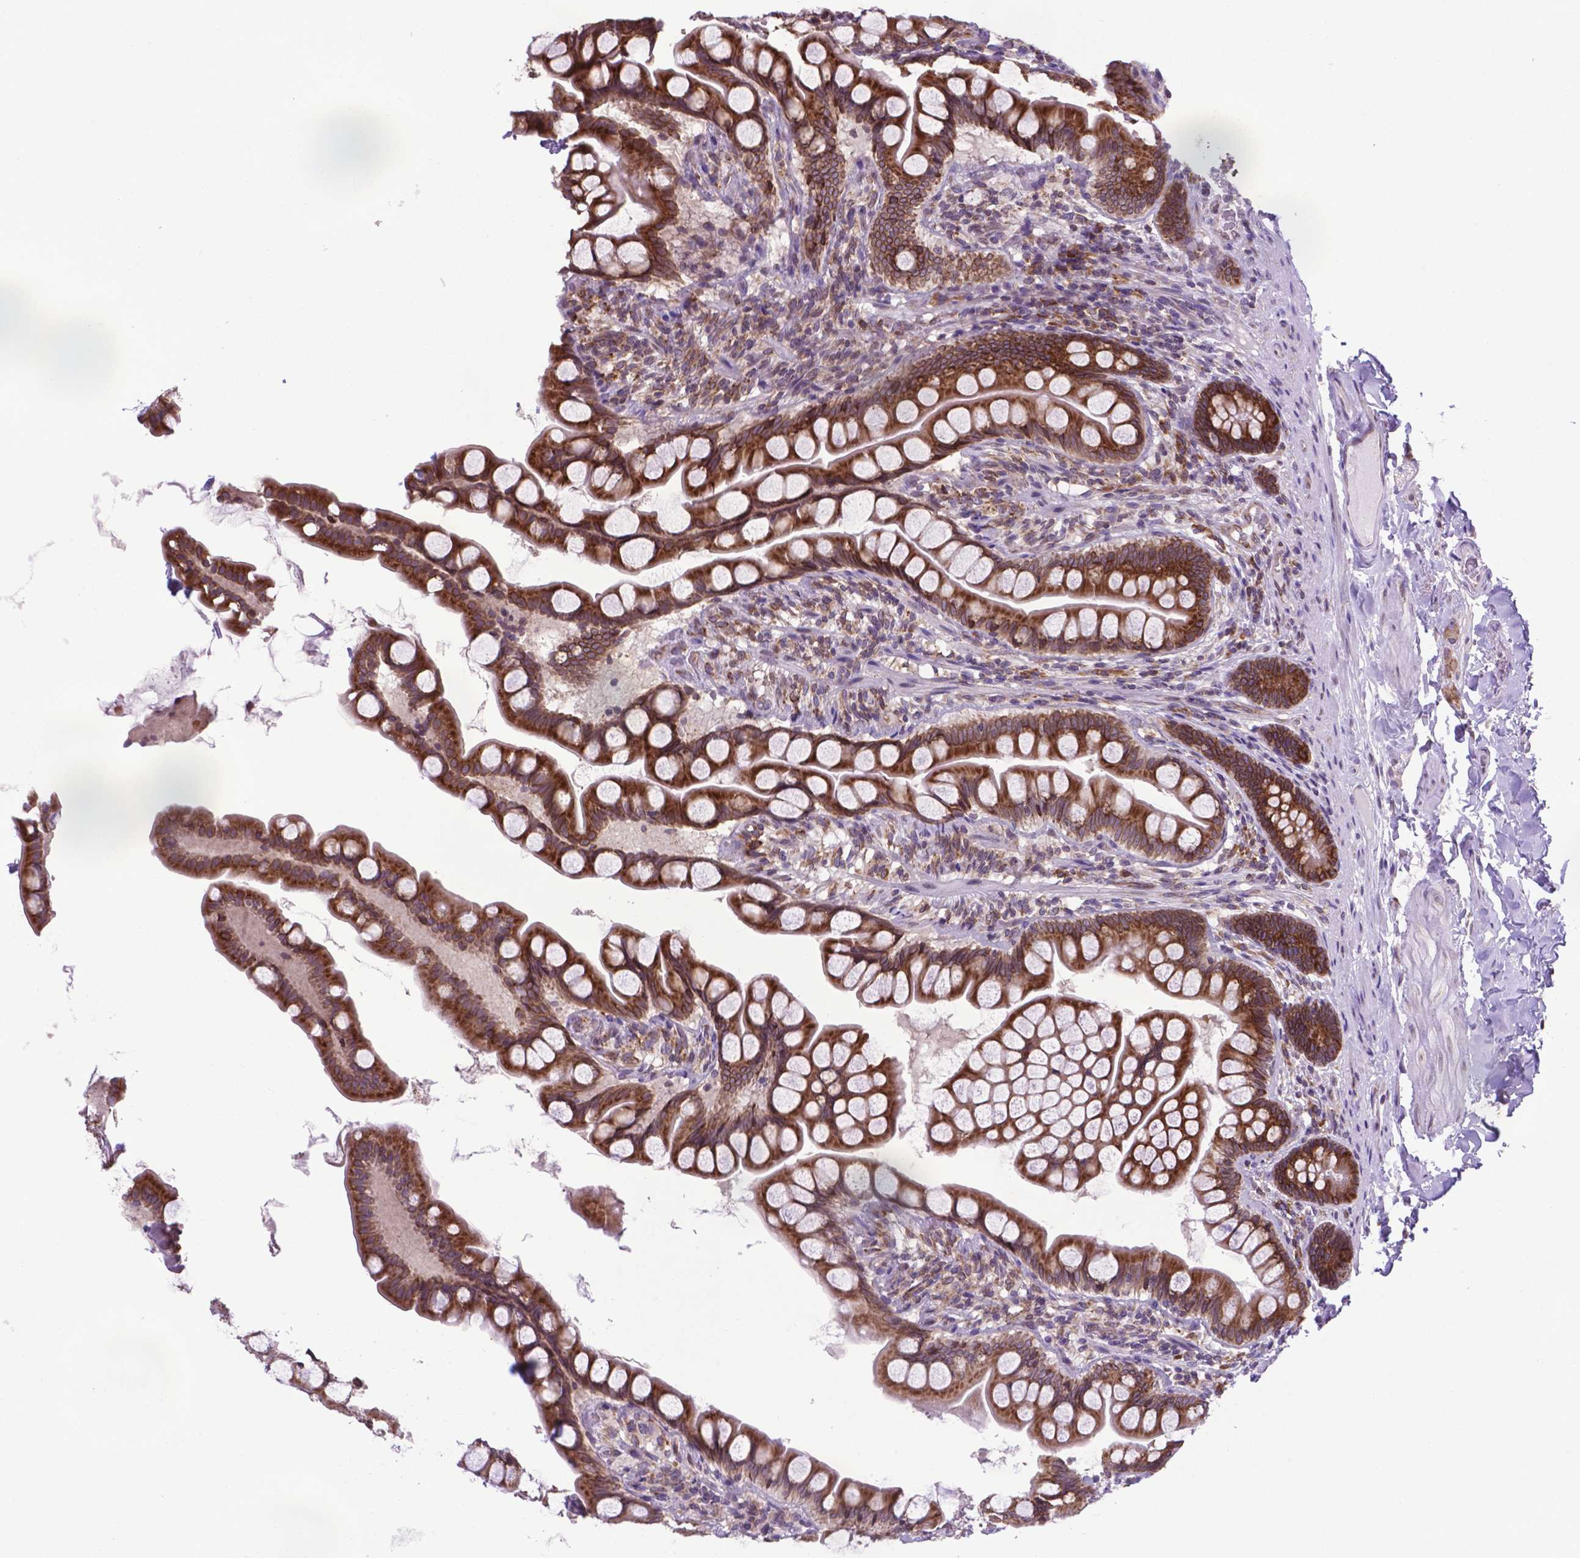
{"staining": {"intensity": "moderate", "quantity": ">75%", "location": "cytoplasmic/membranous"}, "tissue": "small intestine", "cell_type": "Glandular cells", "image_type": "normal", "snomed": [{"axis": "morphology", "description": "Normal tissue, NOS"}, {"axis": "topography", "description": "Small intestine"}], "caption": "Immunohistochemistry (IHC) staining of normal small intestine, which shows medium levels of moderate cytoplasmic/membranous expression in approximately >75% of glandular cells indicating moderate cytoplasmic/membranous protein positivity. The staining was performed using DAB (brown) for protein detection and nuclei were counterstained in hematoxylin (blue).", "gene": "ENSG00000269590", "patient": {"sex": "male", "age": 70}}